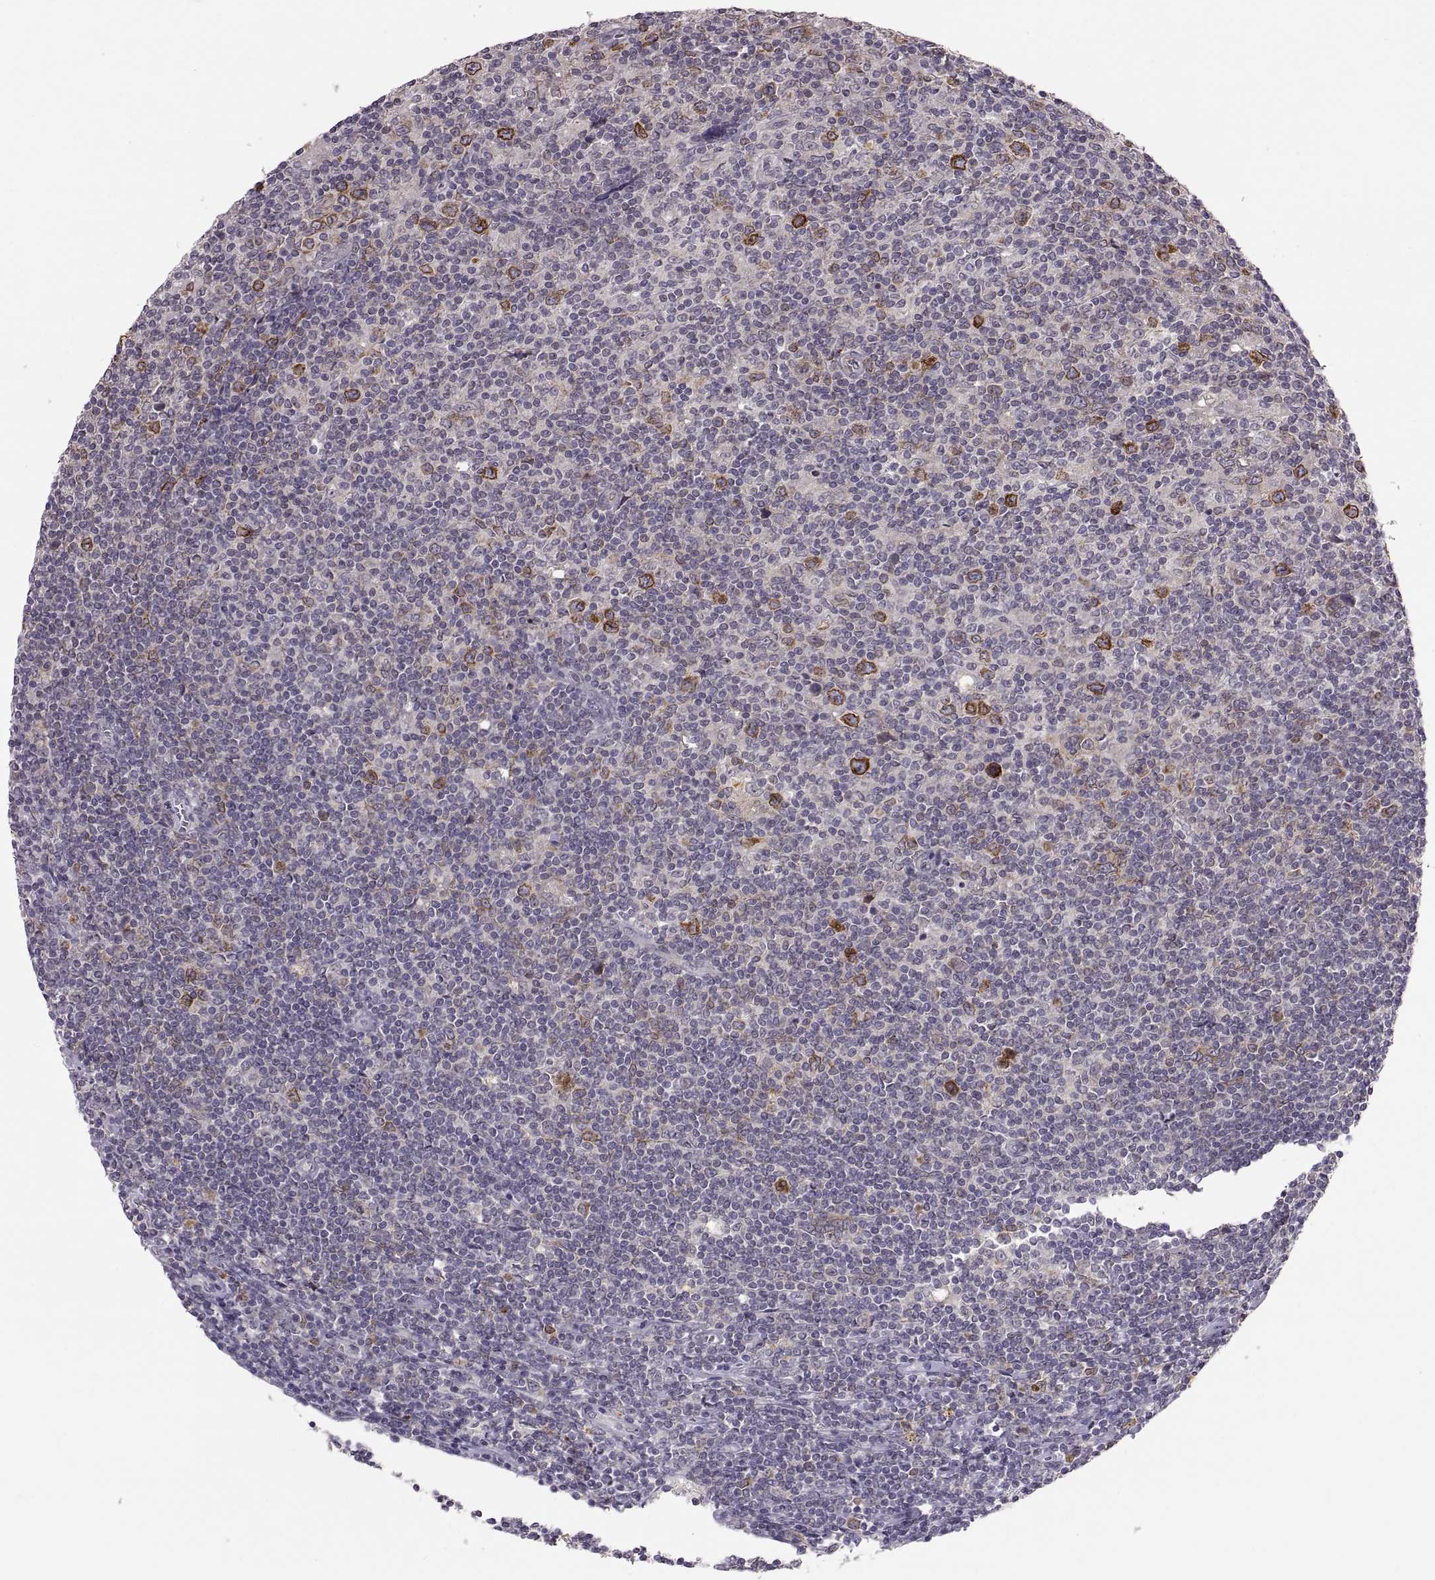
{"staining": {"intensity": "strong", "quantity": ">75%", "location": "cytoplasmic/membranous"}, "tissue": "lymphoma", "cell_type": "Tumor cells", "image_type": "cancer", "snomed": [{"axis": "morphology", "description": "Hodgkin's disease, NOS"}, {"axis": "topography", "description": "Lymph node"}], "caption": "DAB immunohistochemical staining of human Hodgkin's disease reveals strong cytoplasmic/membranous protein staining in approximately >75% of tumor cells.", "gene": "HMGCR", "patient": {"sex": "male", "age": 40}}